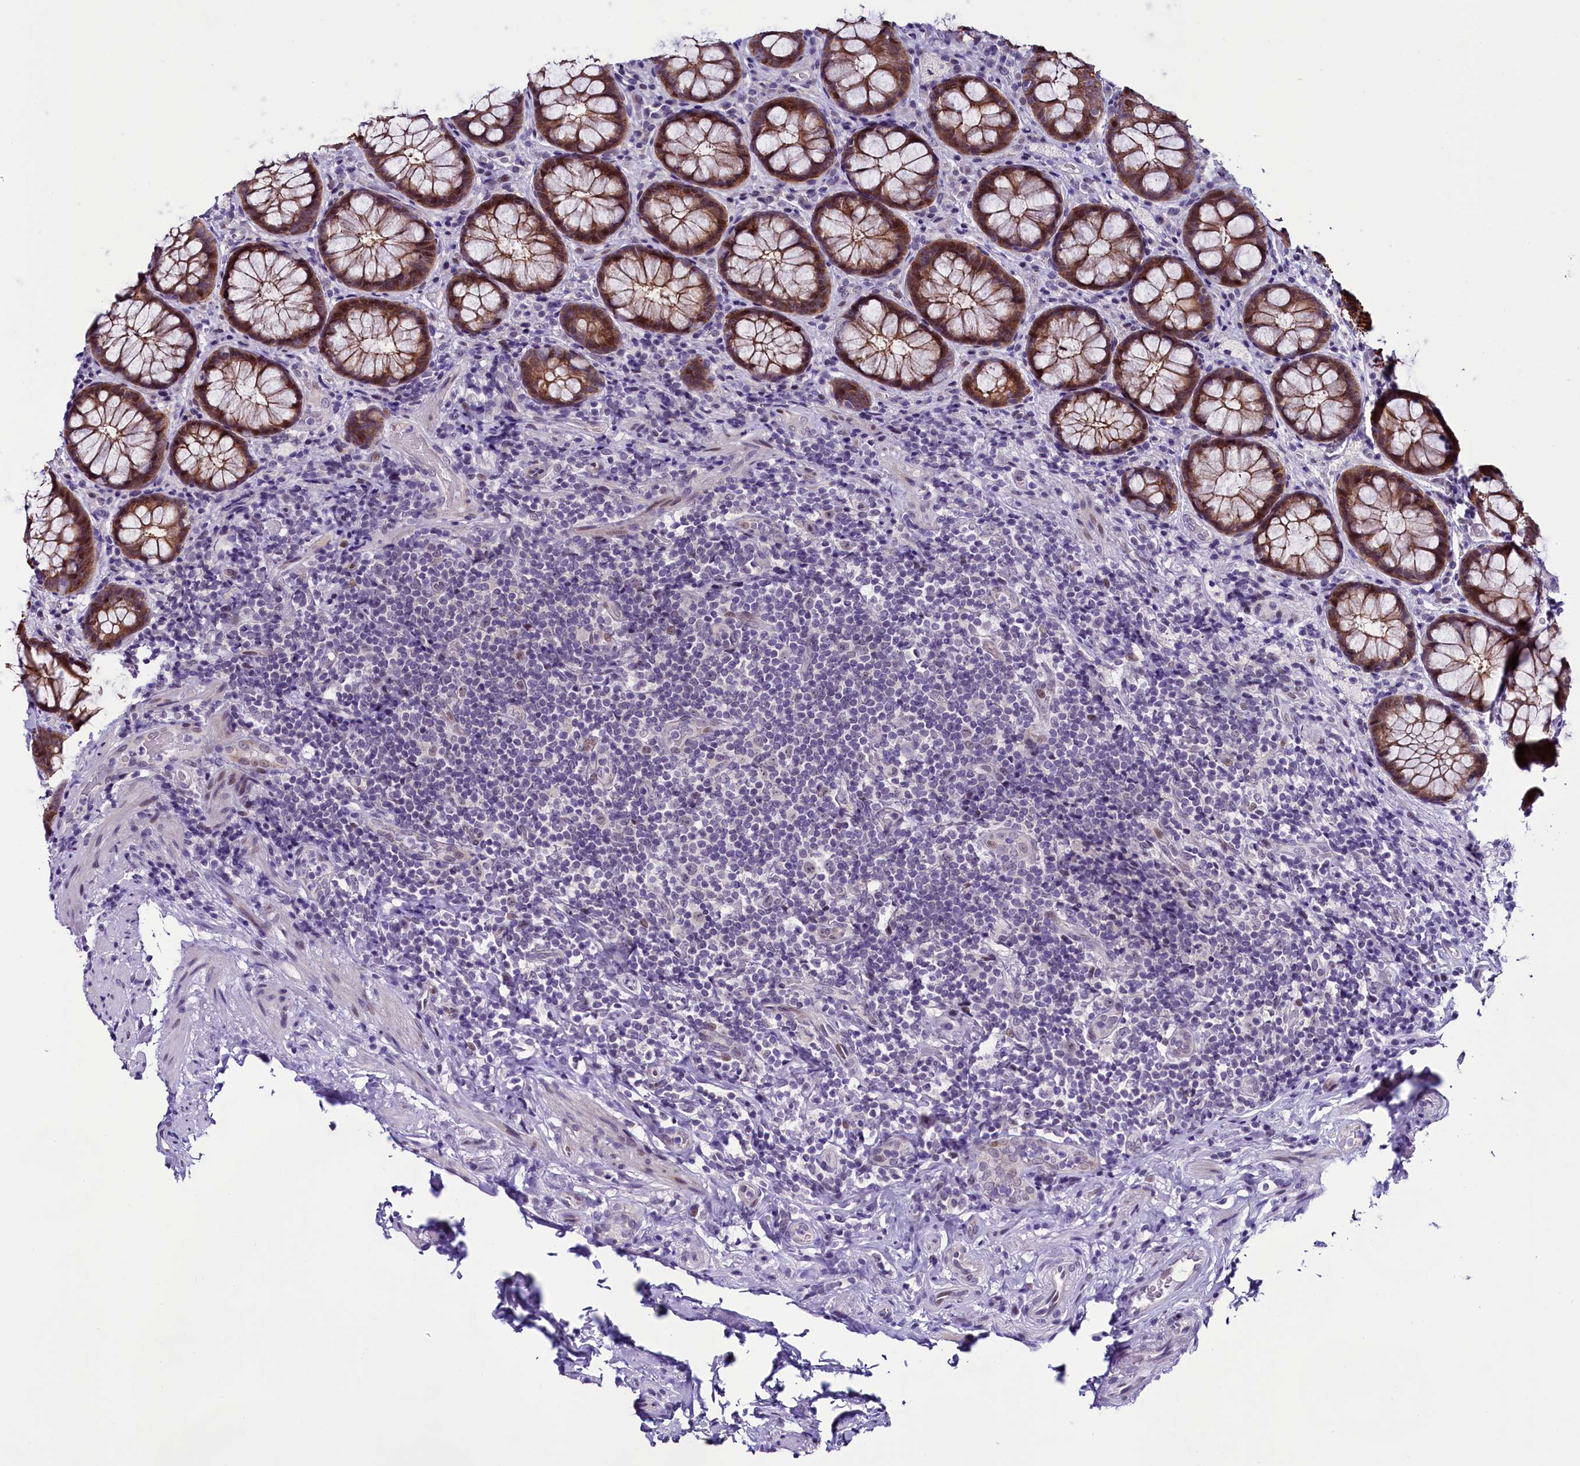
{"staining": {"intensity": "moderate", "quantity": ">75%", "location": "cytoplasmic/membranous,nuclear"}, "tissue": "rectum", "cell_type": "Glandular cells", "image_type": "normal", "snomed": [{"axis": "morphology", "description": "Normal tissue, NOS"}, {"axis": "topography", "description": "Rectum"}], "caption": "IHC of unremarkable human rectum shows medium levels of moderate cytoplasmic/membranous,nuclear positivity in approximately >75% of glandular cells. (DAB (3,3'-diaminobenzidine) IHC with brightfield microscopy, high magnification).", "gene": "CCDC106", "patient": {"sex": "male", "age": 83}}